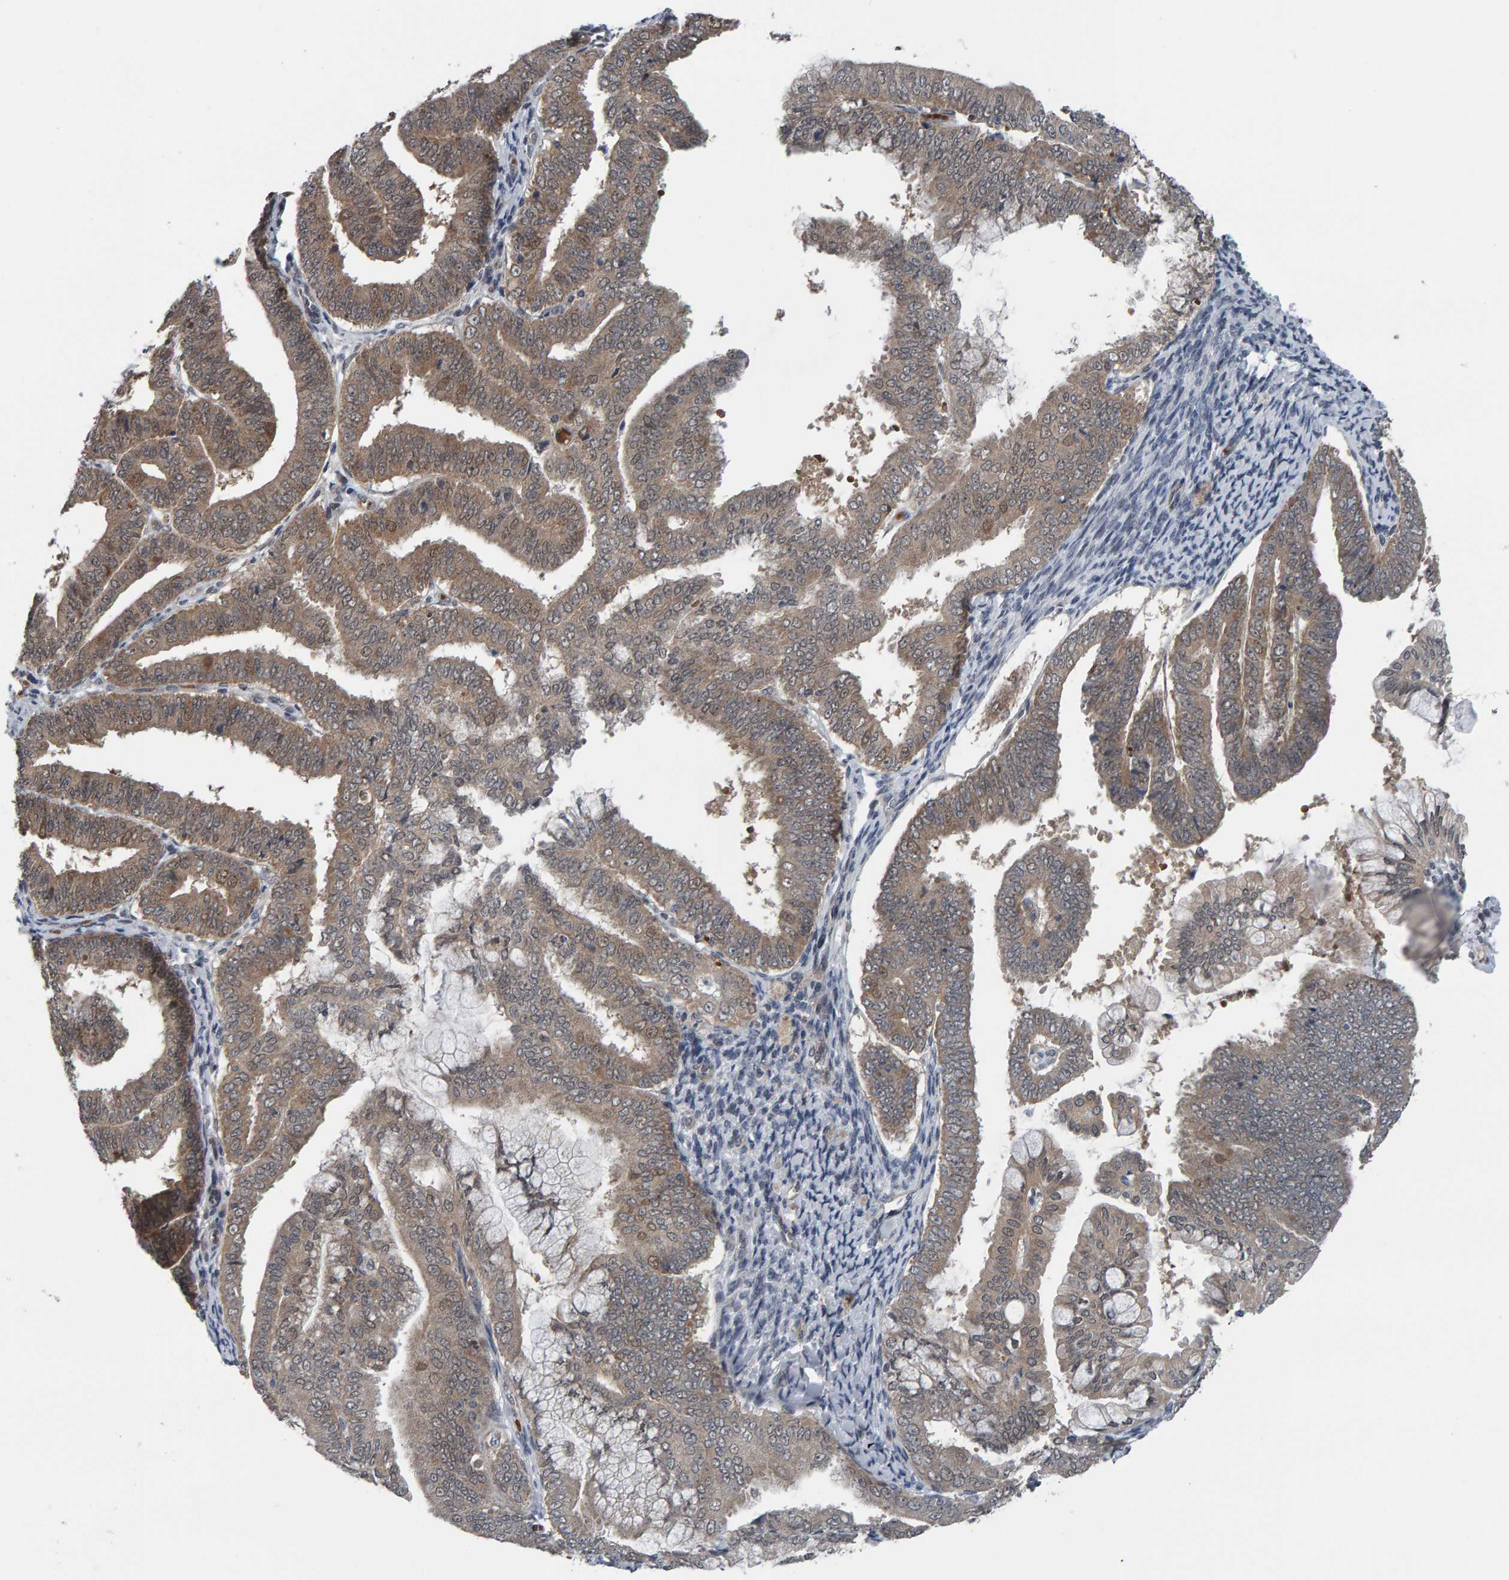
{"staining": {"intensity": "weak", "quantity": "25%-75%", "location": "cytoplasmic/membranous"}, "tissue": "endometrial cancer", "cell_type": "Tumor cells", "image_type": "cancer", "snomed": [{"axis": "morphology", "description": "Adenocarcinoma, NOS"}, {"axis": "topography", "description": "Endometrium"}], "caption": "IHC photomicrograph of neoplastic tissue: human adenocarcinoma (endometrial) stained using immunohistochemistry (IHC) shows low levels of weak protein expression localized specifically in the cytoplasmic/membranous of tumor cells, appearing as a cytoplasmic/membranous brown color.", "gene": "COASY", "patient": {"sex": "female", "age": 63}}